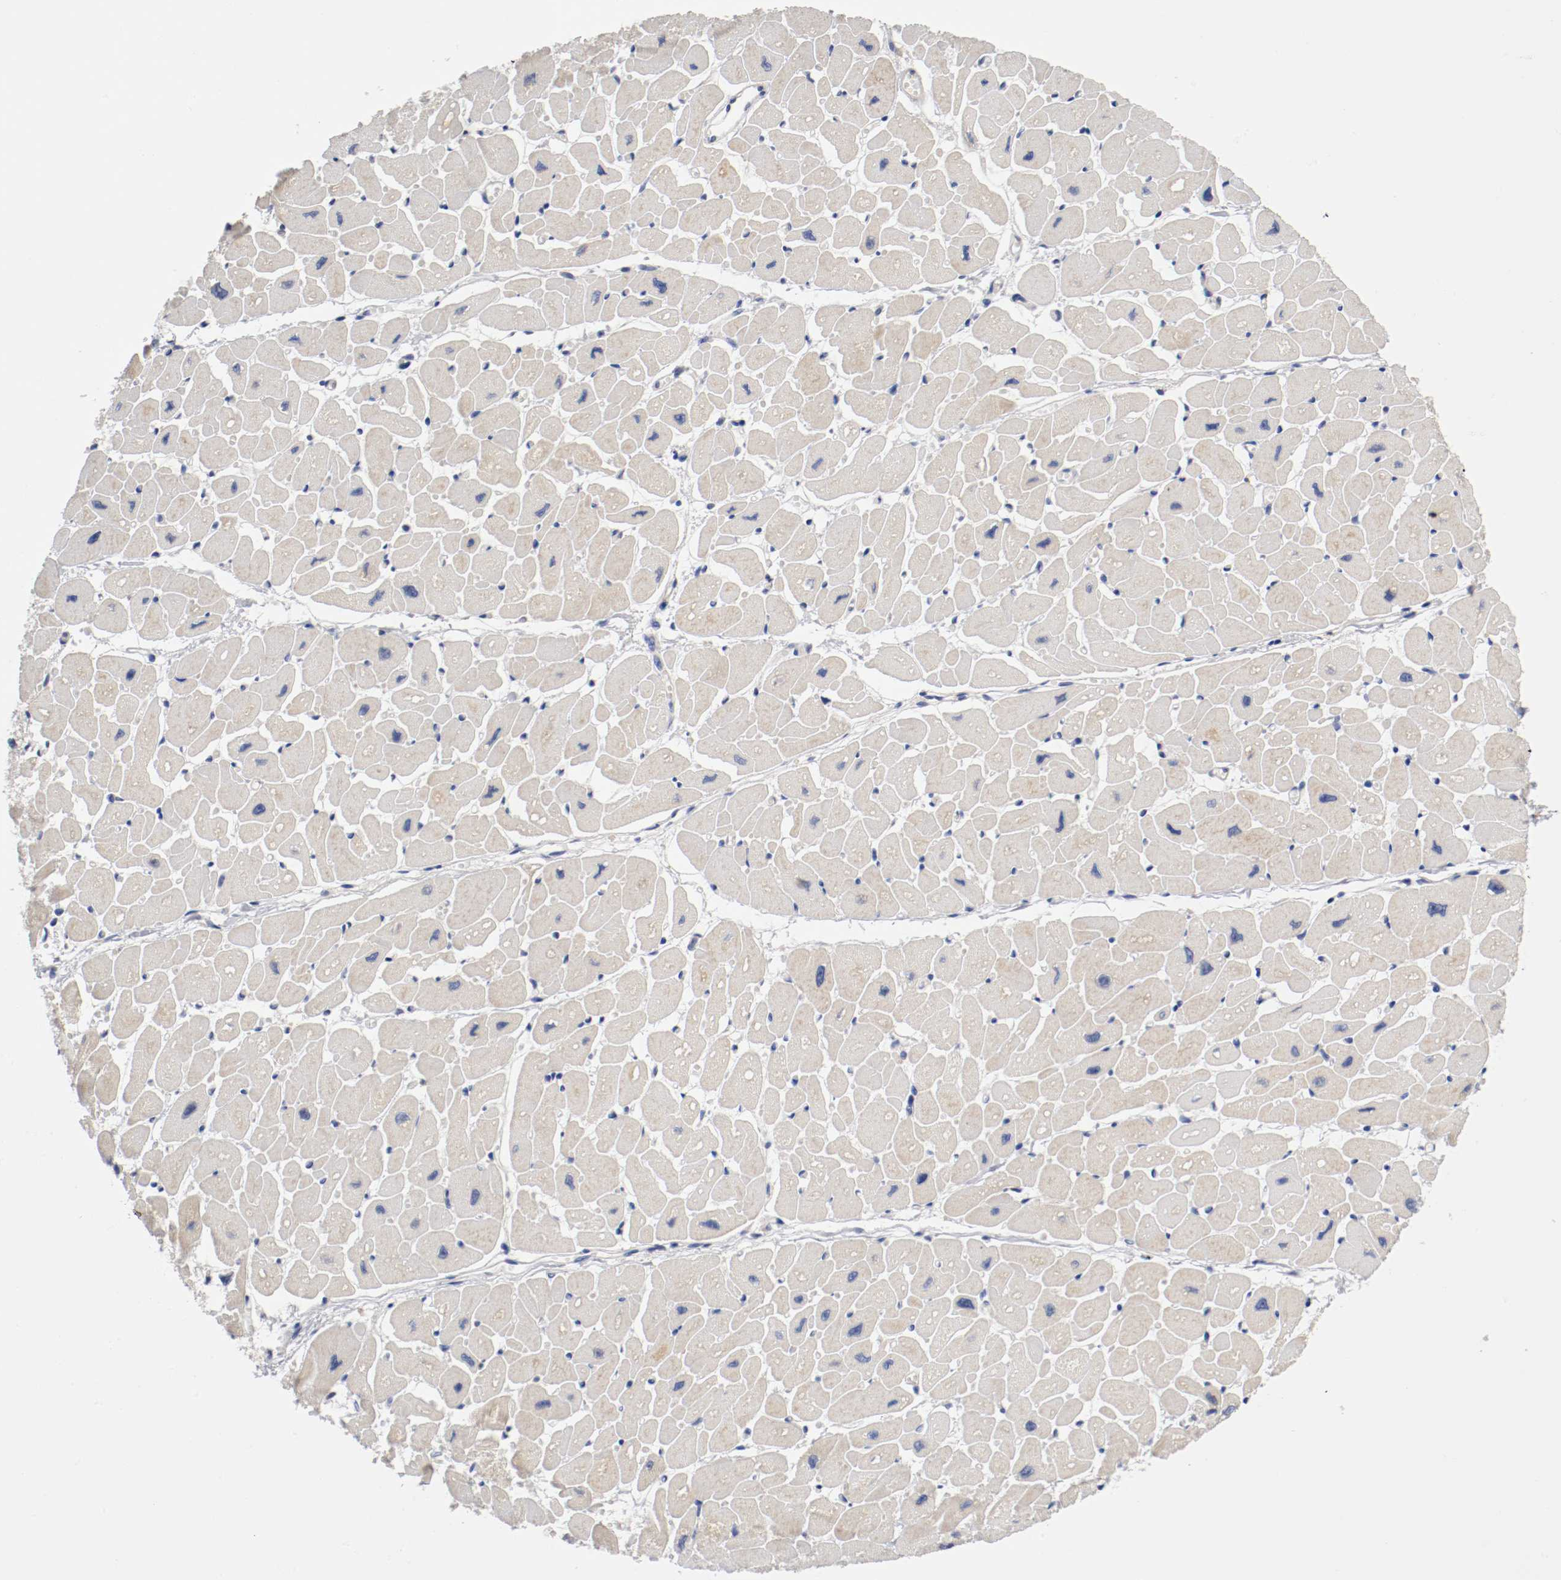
{"staining": {"intensity": "negative", "quantity": "none", "location": "none"}, "tissue": "heart muscle", "cell_type": "Cardiomyocytes", "image_type": "normal", "snomed": [{"axis": "morphology", "description": "Normal tissue, NOS"}, {"axis": "topography", "description": "Heart"}], "caption": "Protein analysis of benign heart muscle shows no significant positivity in cardiomyocytes. The staining was performed using DAB to visualize the protein expression in brown, while the nuclei were stained in blue with hematoxylin (Magnification: 20x).", "gene": "PCSK6", "patient": {"sex": "female", "age": 54}}